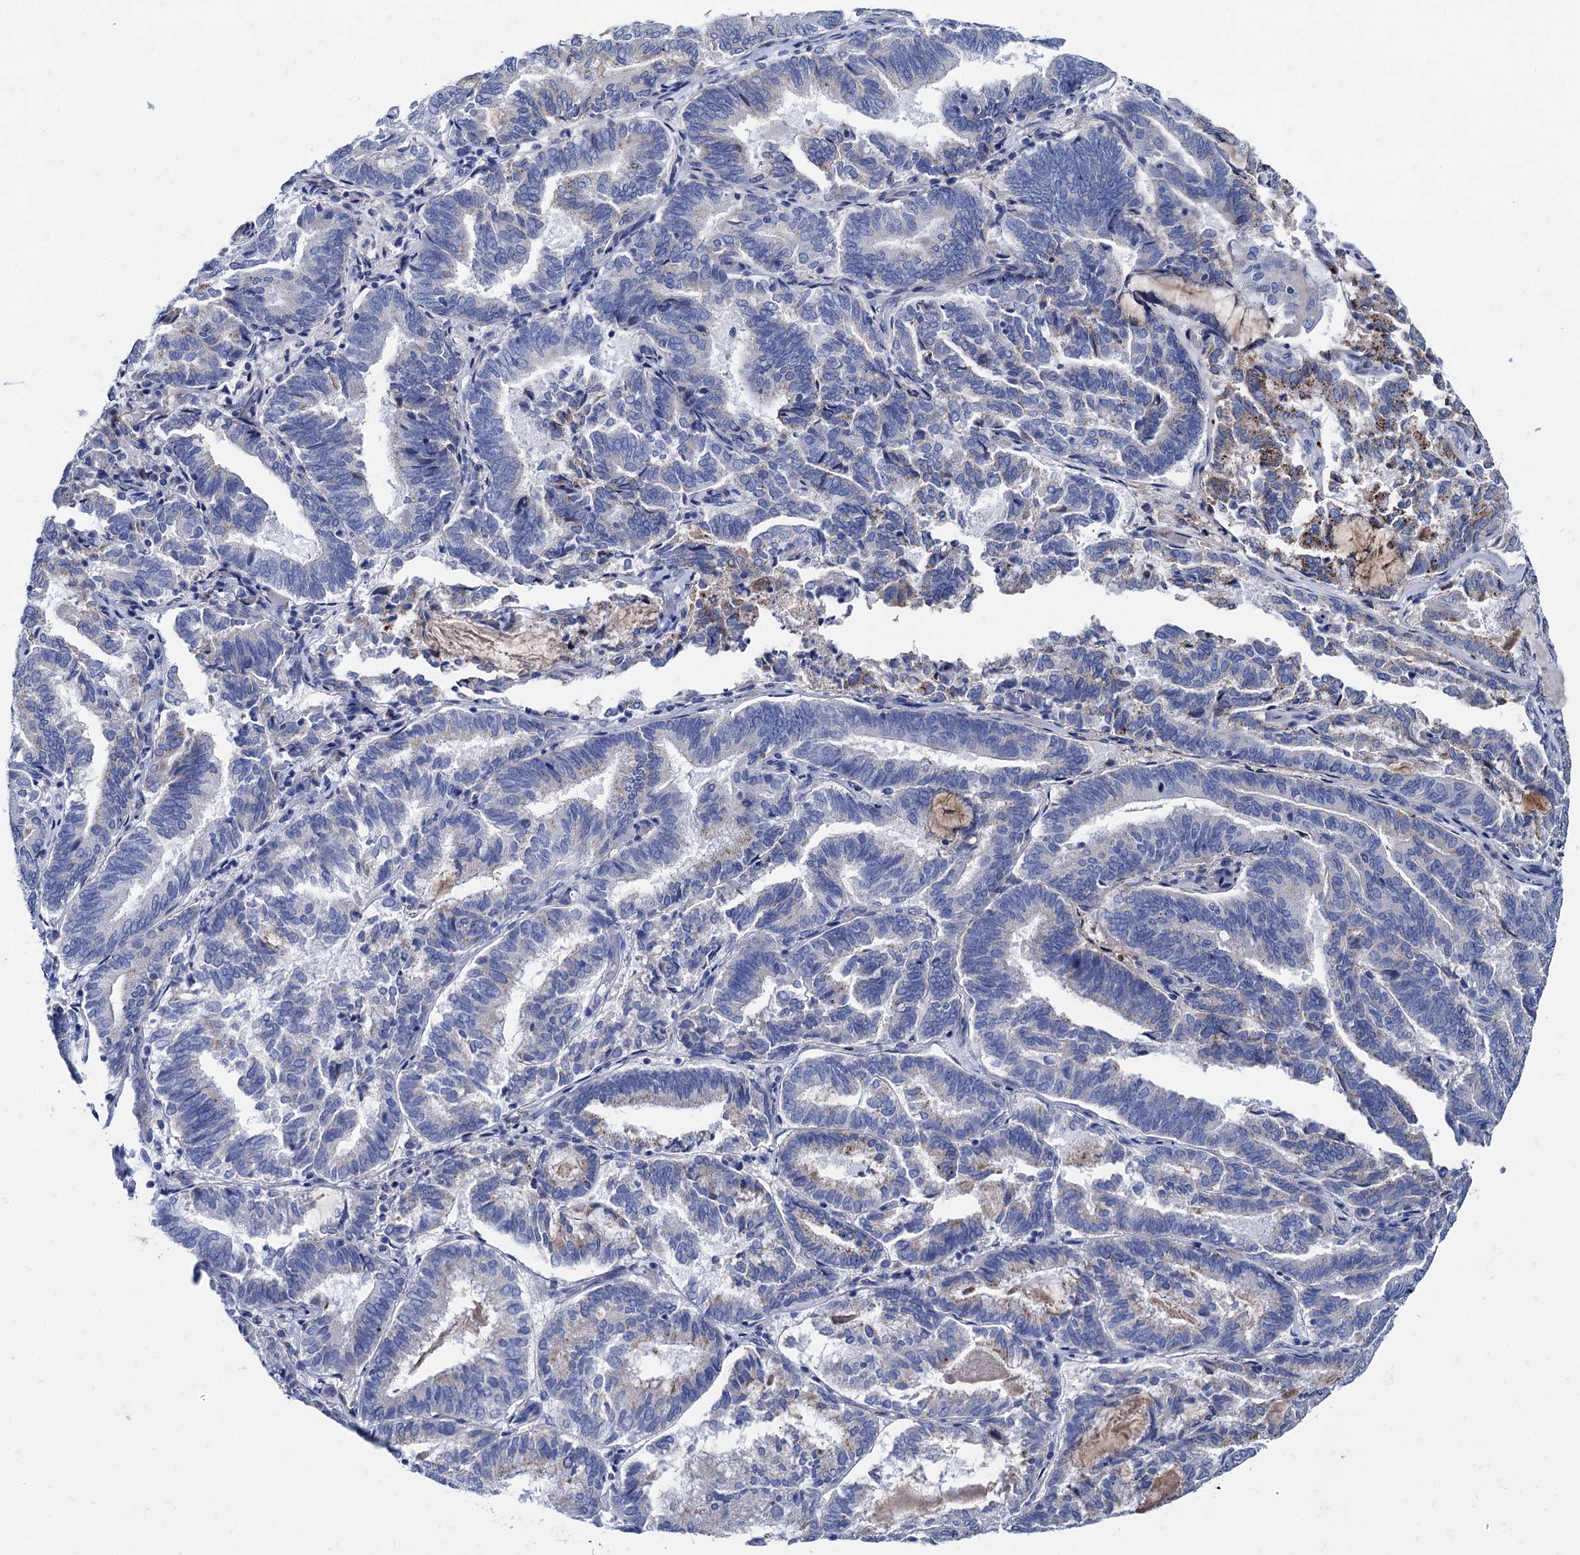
{"staining": {"intensity": "weak", "quantity": "<25%", "location": "cytoplasmic/membranous"}, "tissue": "endometrial cancer", "cell_type": "Tumor cells", "image_type": "cancer", "snomed": [{"axis": "morphology", "description": "Adenocarcinoma, NOS"}, {"axis": "topography", "description": "Endometrium"}], "caption": "Immunohistochemistry (IHC) photomicrograph of neoplastic tissue: endometrial adenocarcinoma stained with DAB (3,3'-diaminobenzidine) reveals no significant protein positivity in tumor cells.", "gene": "TMEM72", "patient": {"sex": "female", "age": 80}}